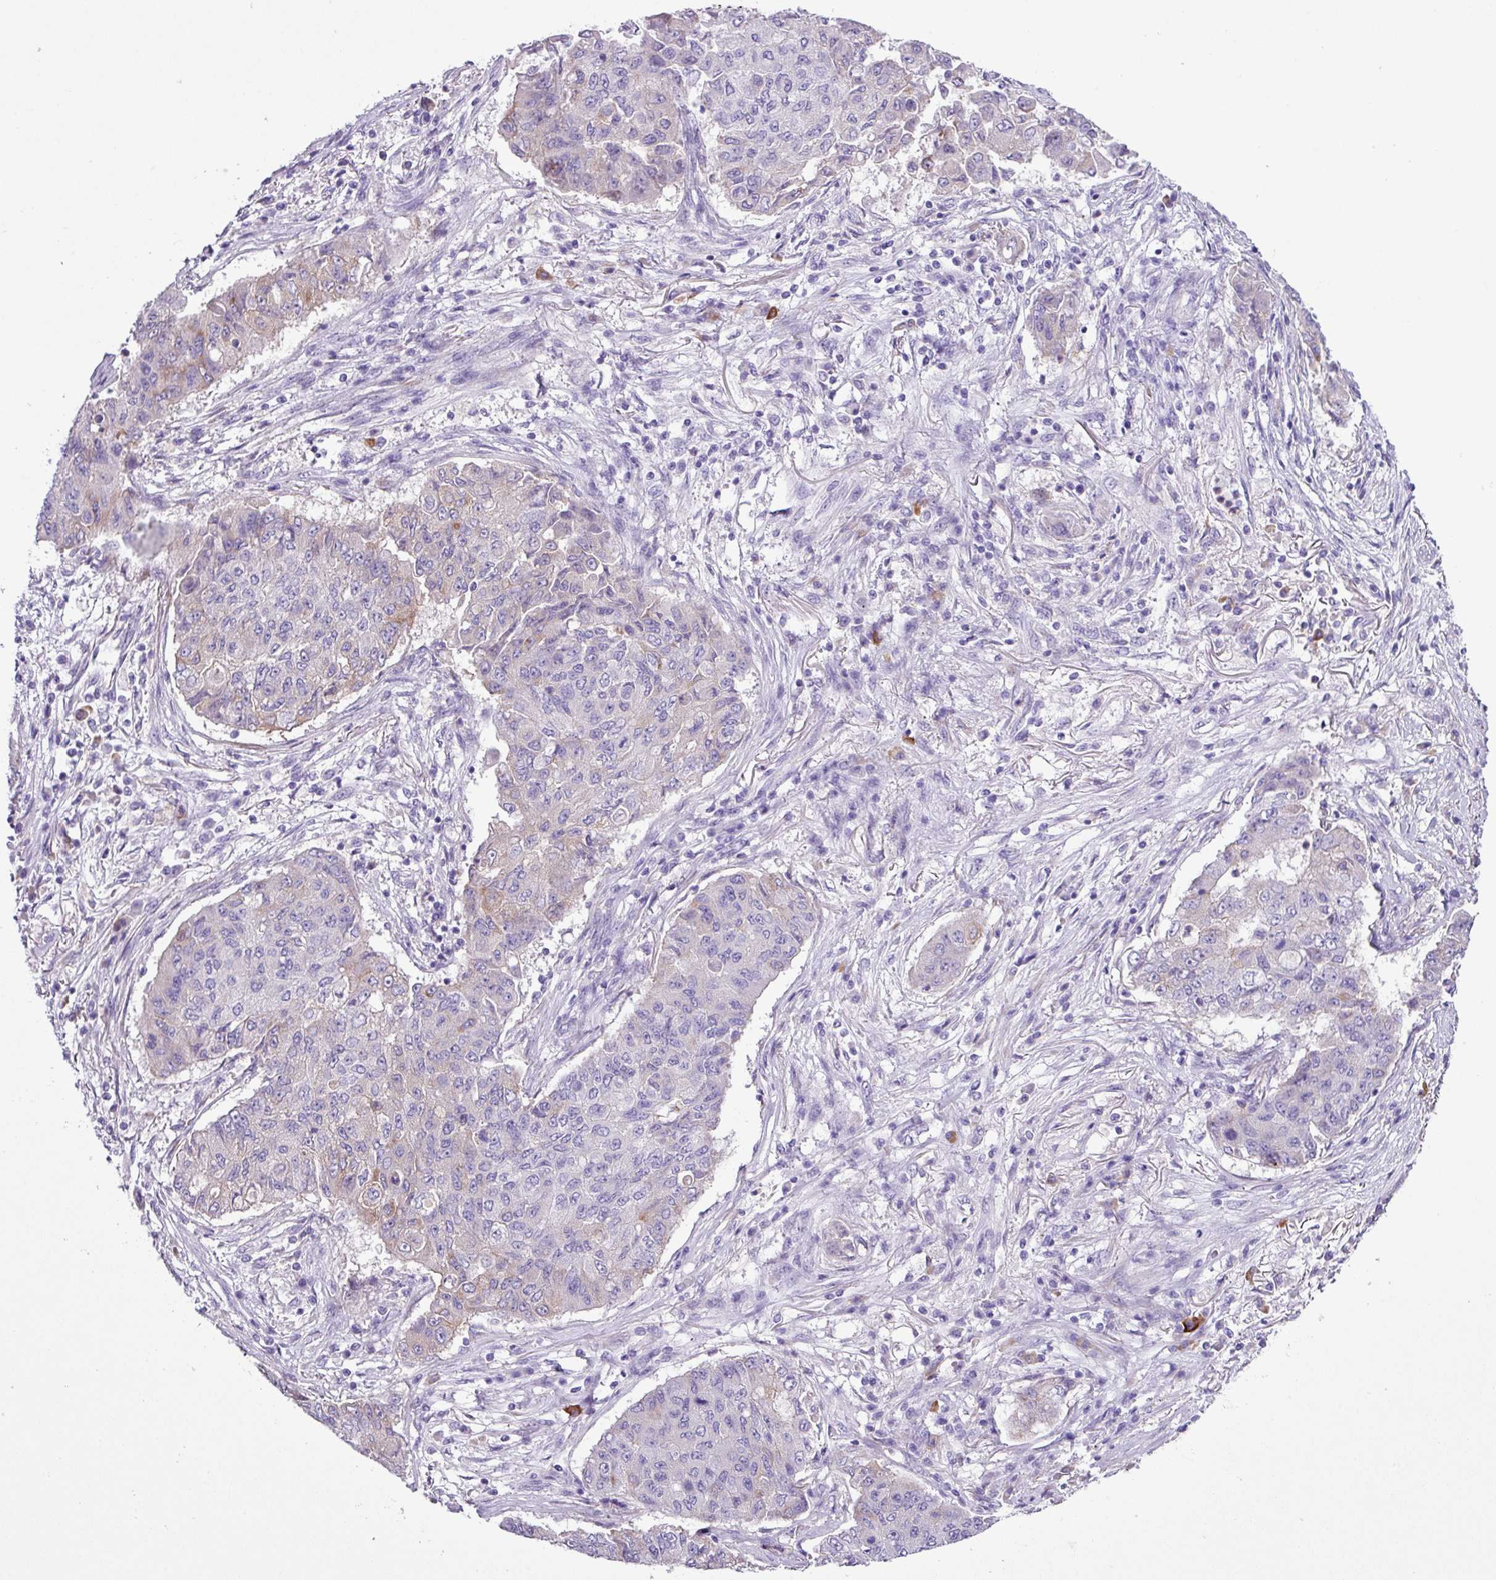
{"staining": {"intensity": "negative", "quantity": "none", "location": "none"}, "tissue": "lung cancer", "cell_type": "Tumor cells", "image_type": "cancer", "snomed": [{"axis": "morphology", "description": "Squamous cell carcinoma, NOS"}, {"axis": "topography", "description": "Lung"}], "caption": "Lung cancer was stained to show a protein in brown. There is no significant expression in tumor cells.", "gene": "CYSTM1", "patient": {"sex": "male", "age": 74}}